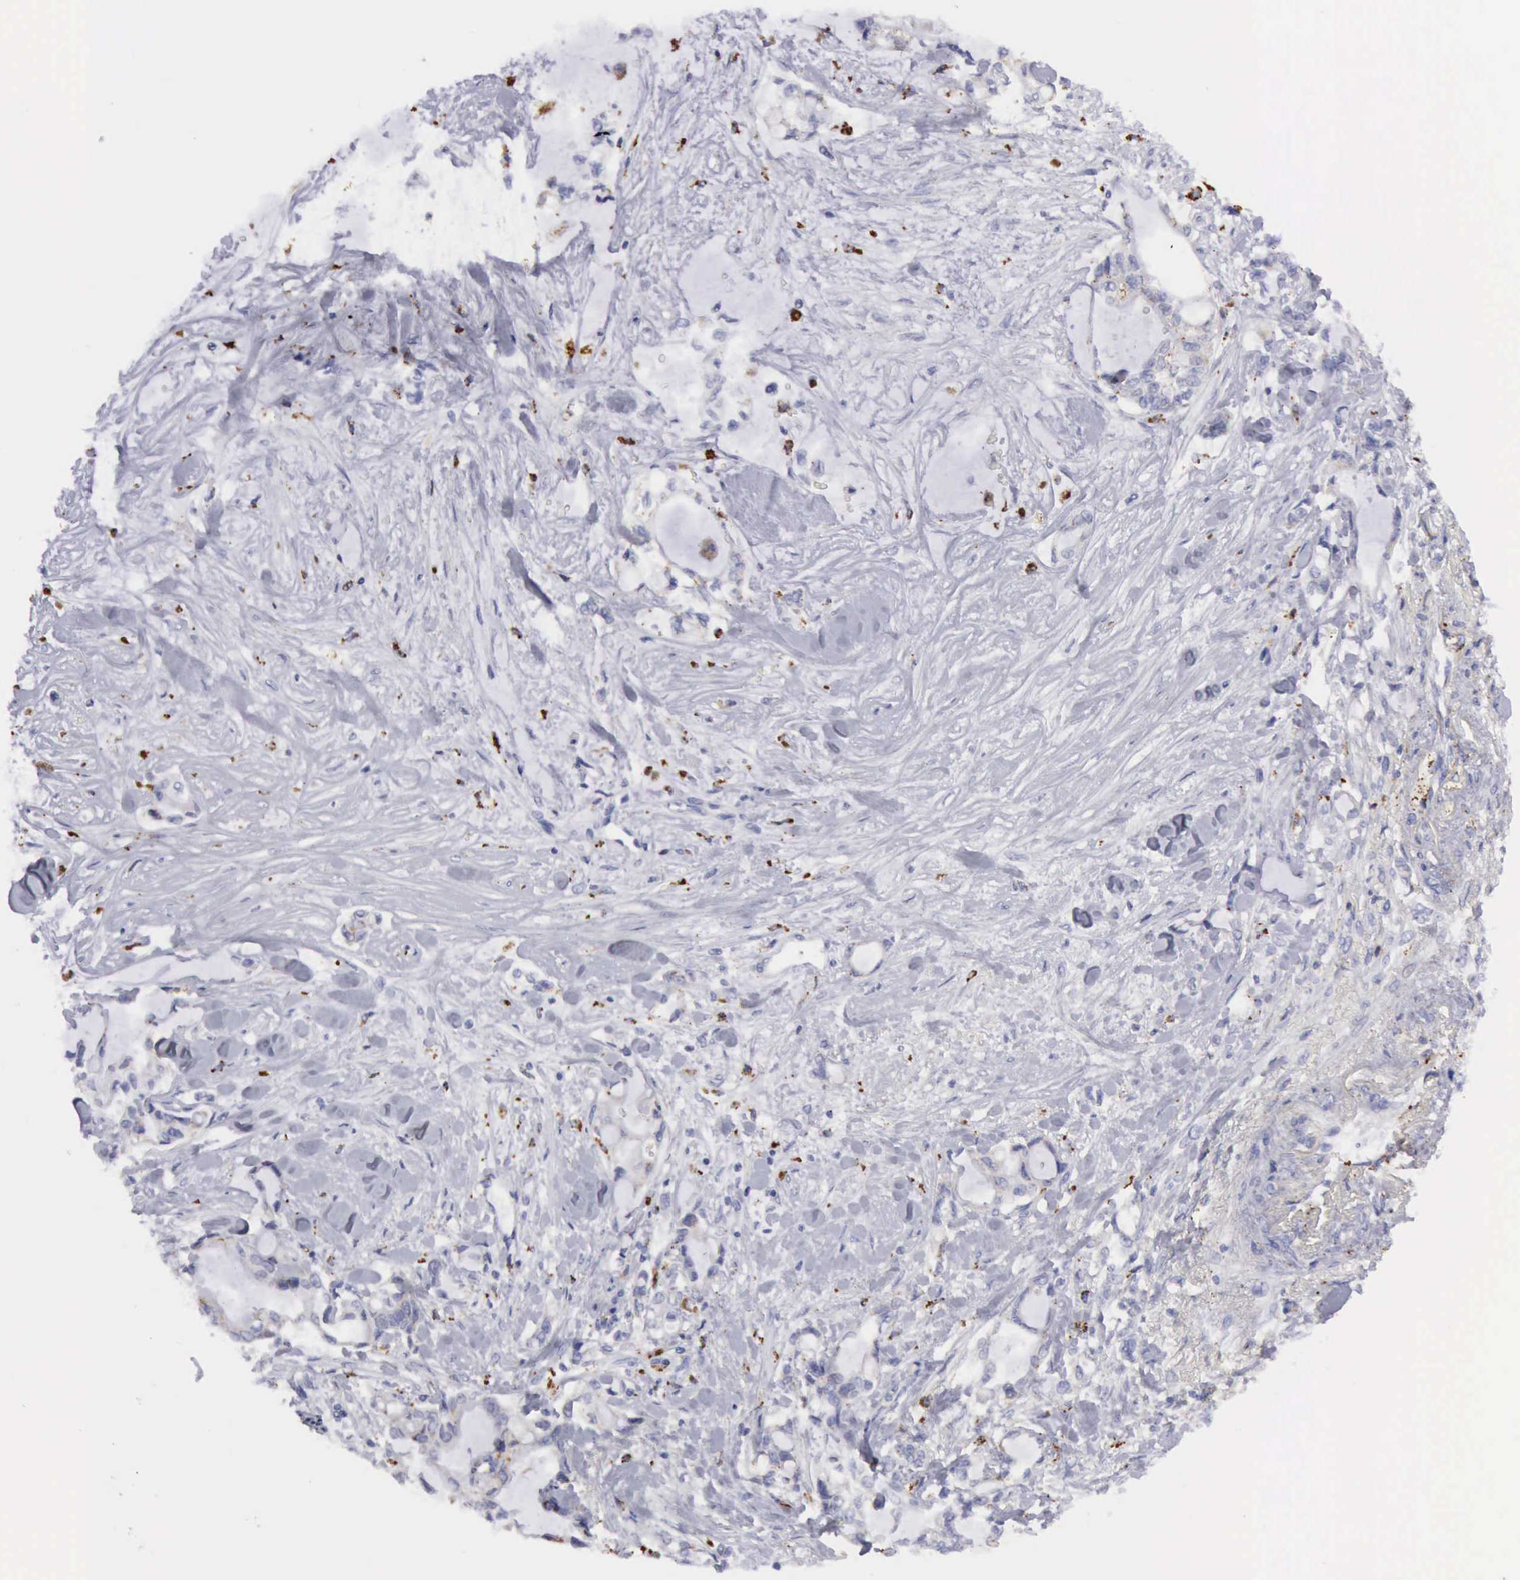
{"staining": {"intensity": "negative", "quantity": "none", "location": "none"}, "tissue": "pancreatic cancer", "cell_type": "Tumor cells", "image_type": "cancer", "snomed": [{"axis": "morphology", "description": "Adenocarcinoma, NOS"}, {"axis": "topography", "description": "Pancreas"}], "caption": "High magnification brightfield microscopy of adenocarcinoma (pancreatic) stained with DAB (brown) and counterstained with hematoxylin (blue): tumor cells show no significant staining. The staining is performed using DAB (3,3'-diaminobenzidine) brown chromogen with nuclei counter-stained in using hematoxylin.", "gene": "CTSS", "patient": {"sex": "female", "age": 70}}